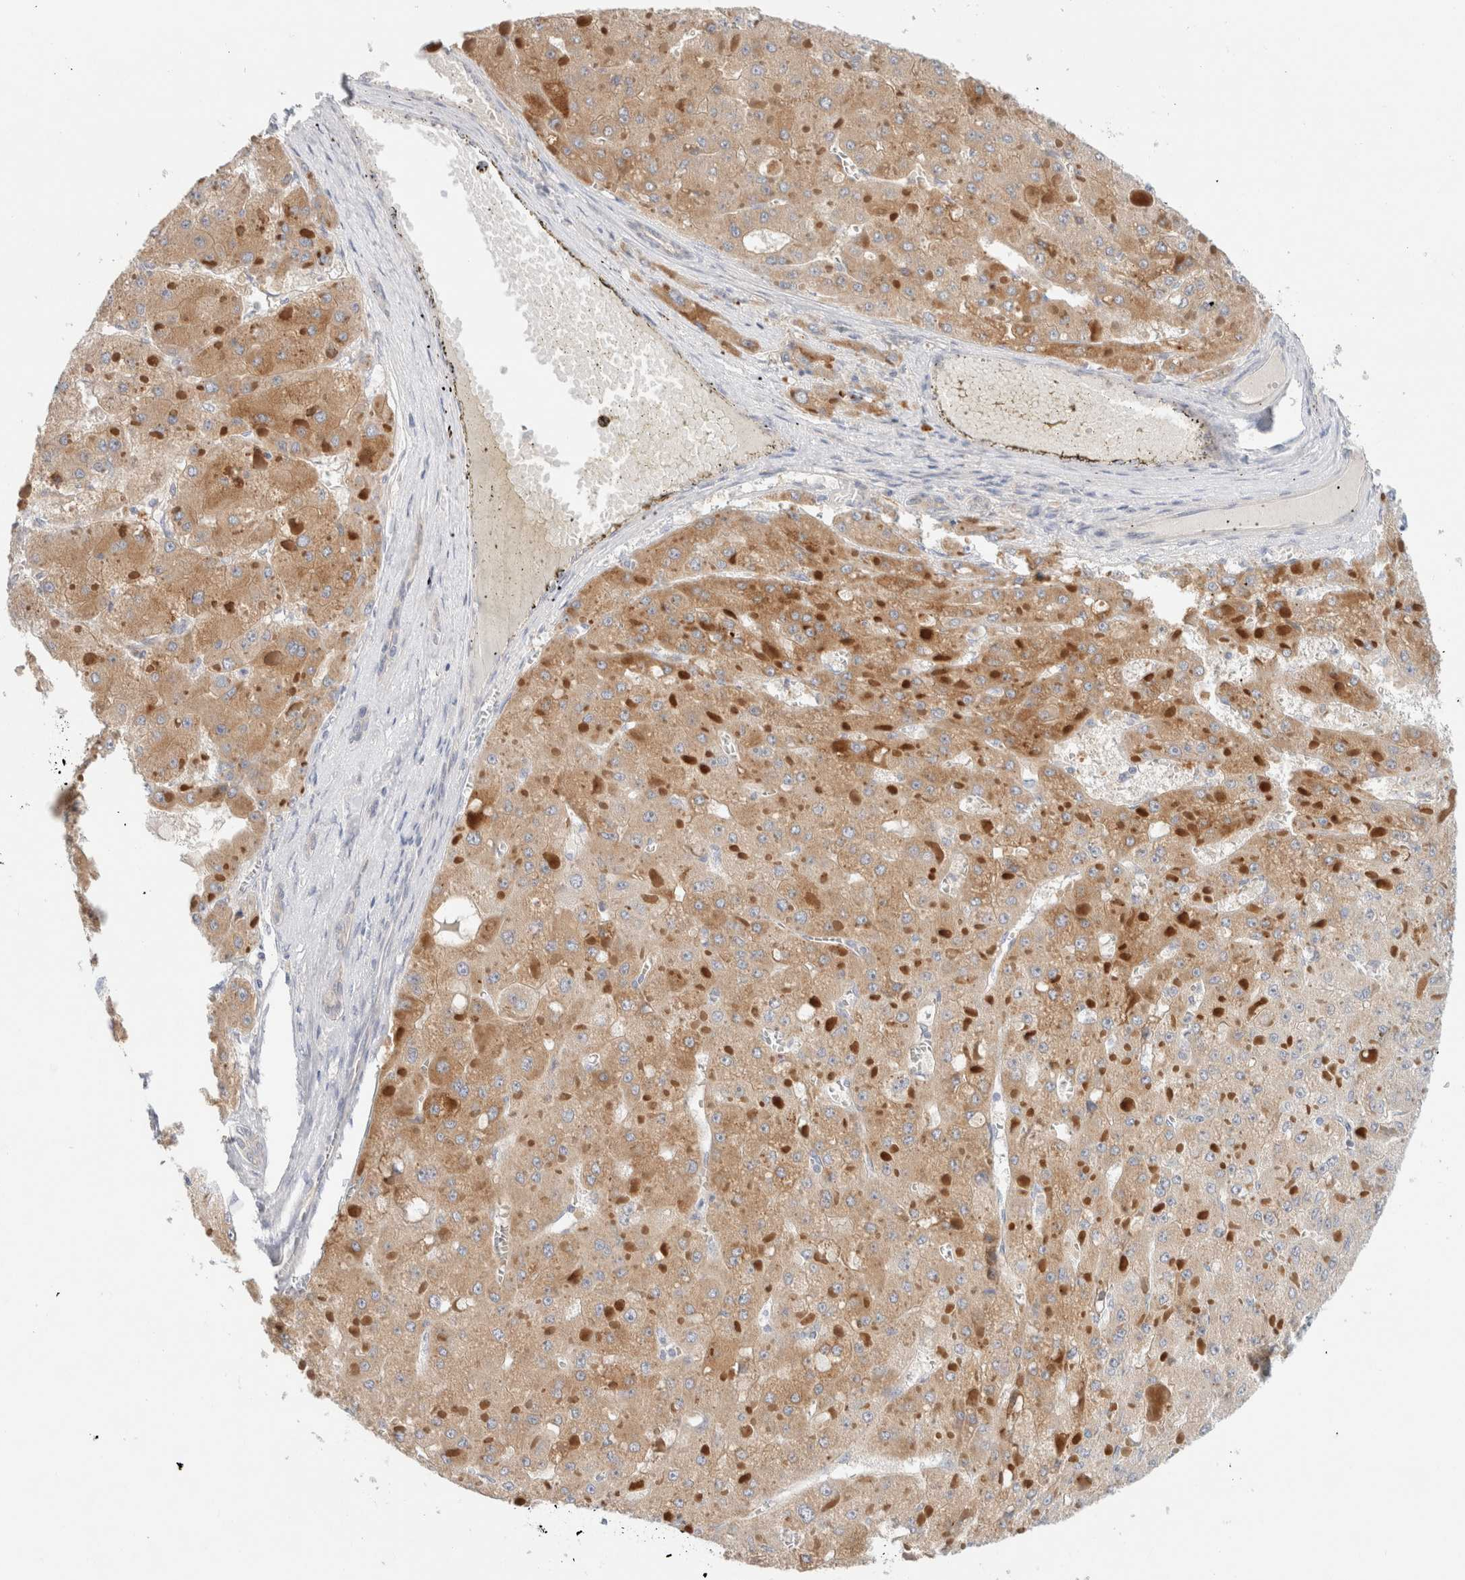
{"staining": {"intensity": "moderate", "quantity": ">75%", "location": "cytoplasmic/membranous"}, "tissue": "liver cancer", "cell_type": "Tumor cells", "image_type": "cancer", "snomed": [{"axis": "morphology", "description": "Carcinoma, Hepatocellular, NOS"}, {"axis": "topography", "description": "Liver"}], "caption": "About >75% of tumor cells in liver hepatocellular carcinoma demonstrate moderate cytoplasmic/membranous protein positivity as visualized by brown immunohistochemical staining.", "gene": "SDR16C5", "patient": {"sex": "female", "age": 73}}